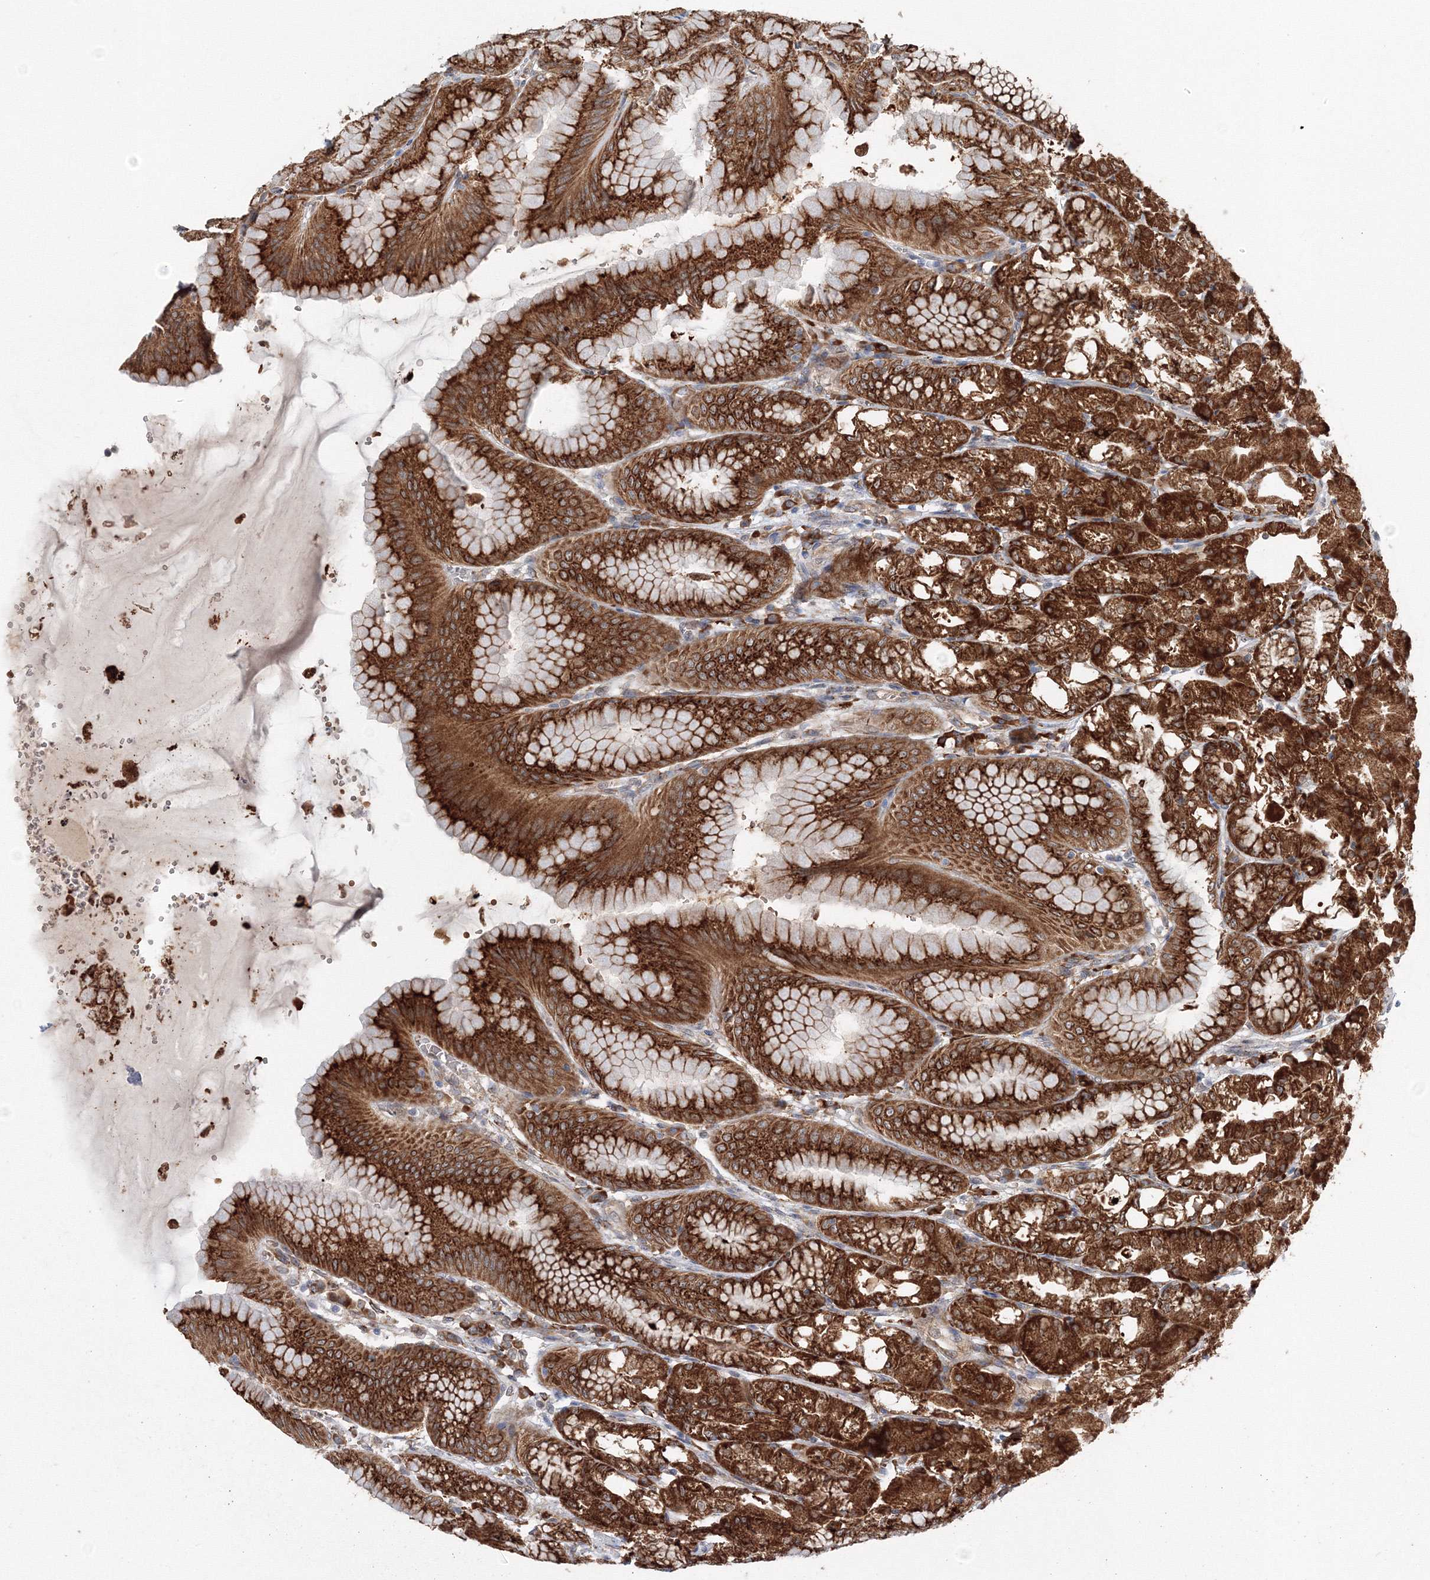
{"staining": {"intensity": "strong", "quantity": ">75%", "location": "cytoplasmic/membranous"}, "tissue": "stomach", "cell_type": "Glandular cells", "image_type": "normal", "snomed": [{"axis": "morphology", "description": "Normal tissue, NOS"}, {"axis": "topography", "description": "Stomach, lower"}], "caption": "Immunohistochemical staining of benign stomach shows strong cytoplasmic/membranous protein expression in about >75% of glandular cells. (DAB IHC with brightfield microscopy, high magnification).", "gene": "DIS3L2", "patient": {"sex": "male", "age": 71}}